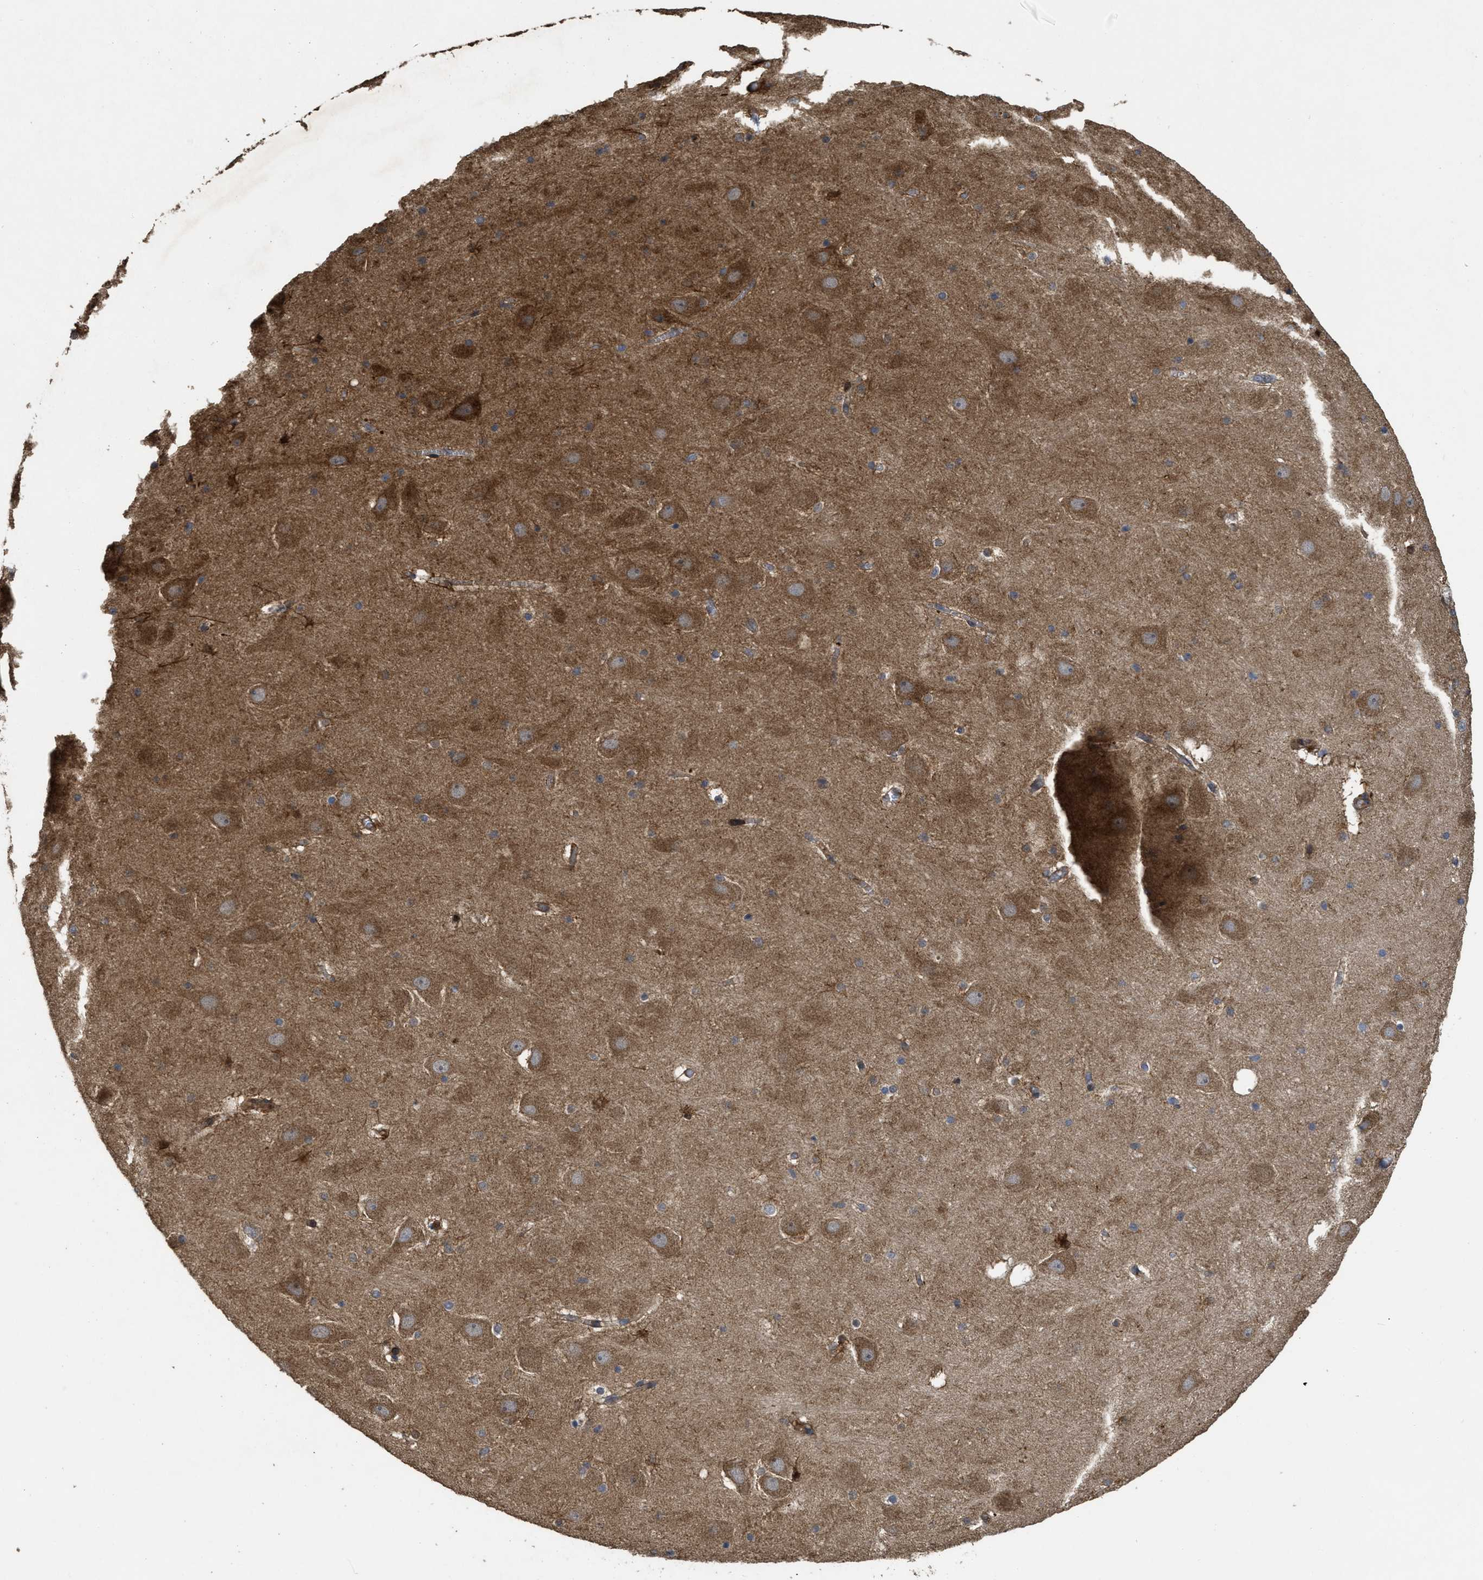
{"staining": {"intensity": "moderate", "quantity": "<25%", "location": "cytoplasmic/membranous"}, "tissue": "hippocampus", "cell_type": "Glial cells", "image_type": "normal", "snomed": [{"axis": "morphology", "description": "Normal tissue, NOS"}, {"axis": "topography", "description": "Hippocampus"}], "caption": "This photomicrograph displays normal hippocampus stained with IHC to label a protein in brown. The cytoplasmic/membranous of glial cells show moderate positivity for the protein. Nuclei are counter-stained blue.", "gene": "CBR3", "patient": {"sex": "male", "age": 45}}